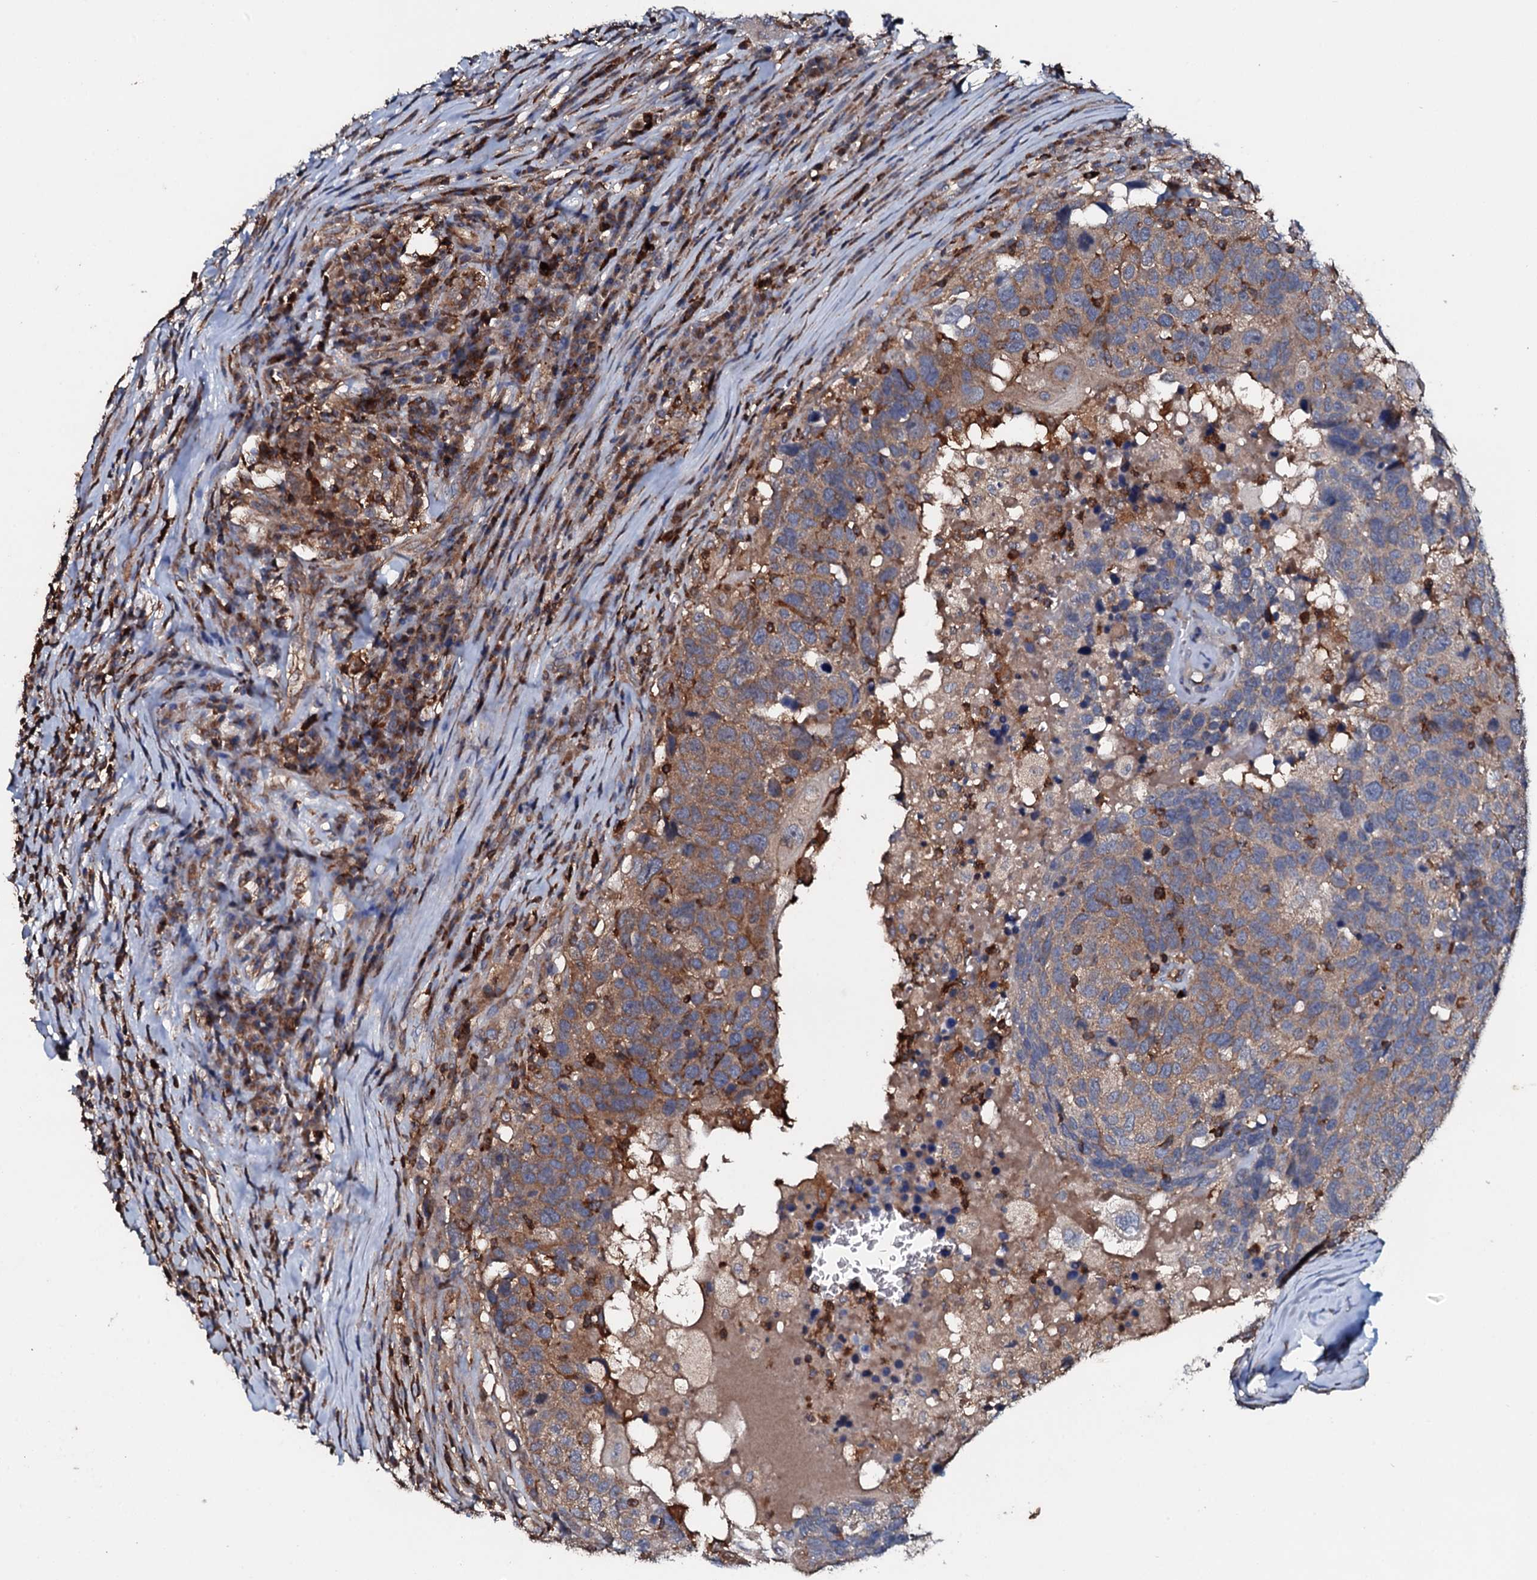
{"staining": {"intensity": "moderate", "quantity": ">75%", "location": "cytoplasmic/membranous"}, "tissue": "head and neck cancer", "cell_type": "Tumor cells", "image_type": "cancer", "snomed": [{"axis": "morphology", "description": "Squamous cell carcinoma, NOS"}, {"axis": "topography", "description": "Head-Neck"}], "caption": "DAB immunohistochemical staining of human head and neck cancer (squamous cell carcinoma) reveals moderate cytoplasmic/membranous protein expression in about >75% of tumor cells.", "gene": "GRK2", "patient": {"sex": "male", "age": 66}}